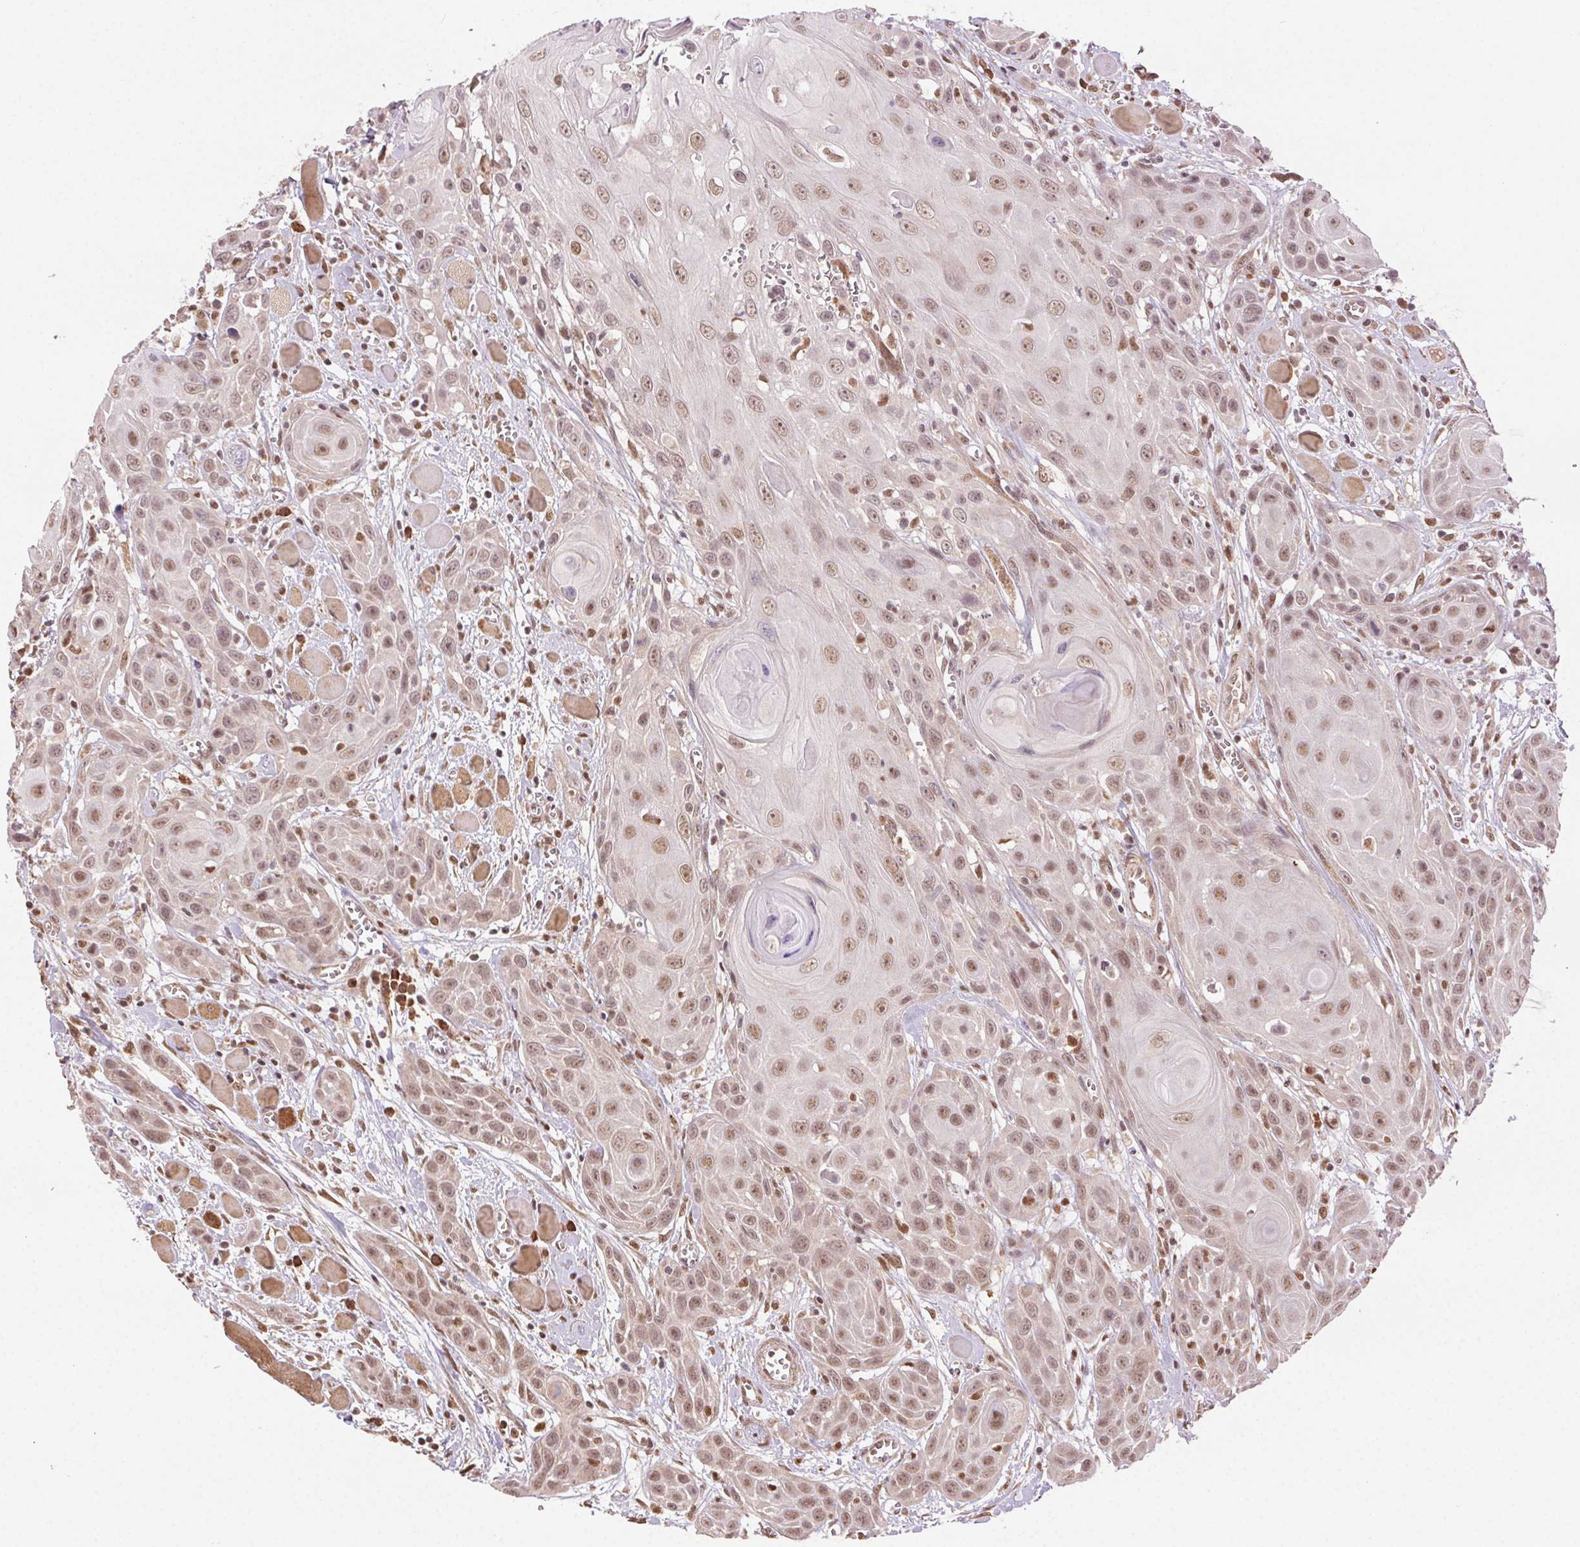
{"staining": {"intensity": "moderate", "quantity": ">75%", "location": "nuclear"}, "tissue": "head and neck cancer", "cell_type": "Tumor cells", "image_type": "cancer", "snomed": [{"axis": "morphology", "description": "Squamous cell carcinoma, NOS"}, {"axis": "topography", "description": "Head-Neck"}], "caption": "DAB (3,3'-diaminobenzidine) immunohistochemical staining of head and neck squamous cell carcinoma shows moderate nuclear protein expression in about >75% of tumor cells.", "gene": "TREML4", "patient": {"sex": "female", "age": 80}}